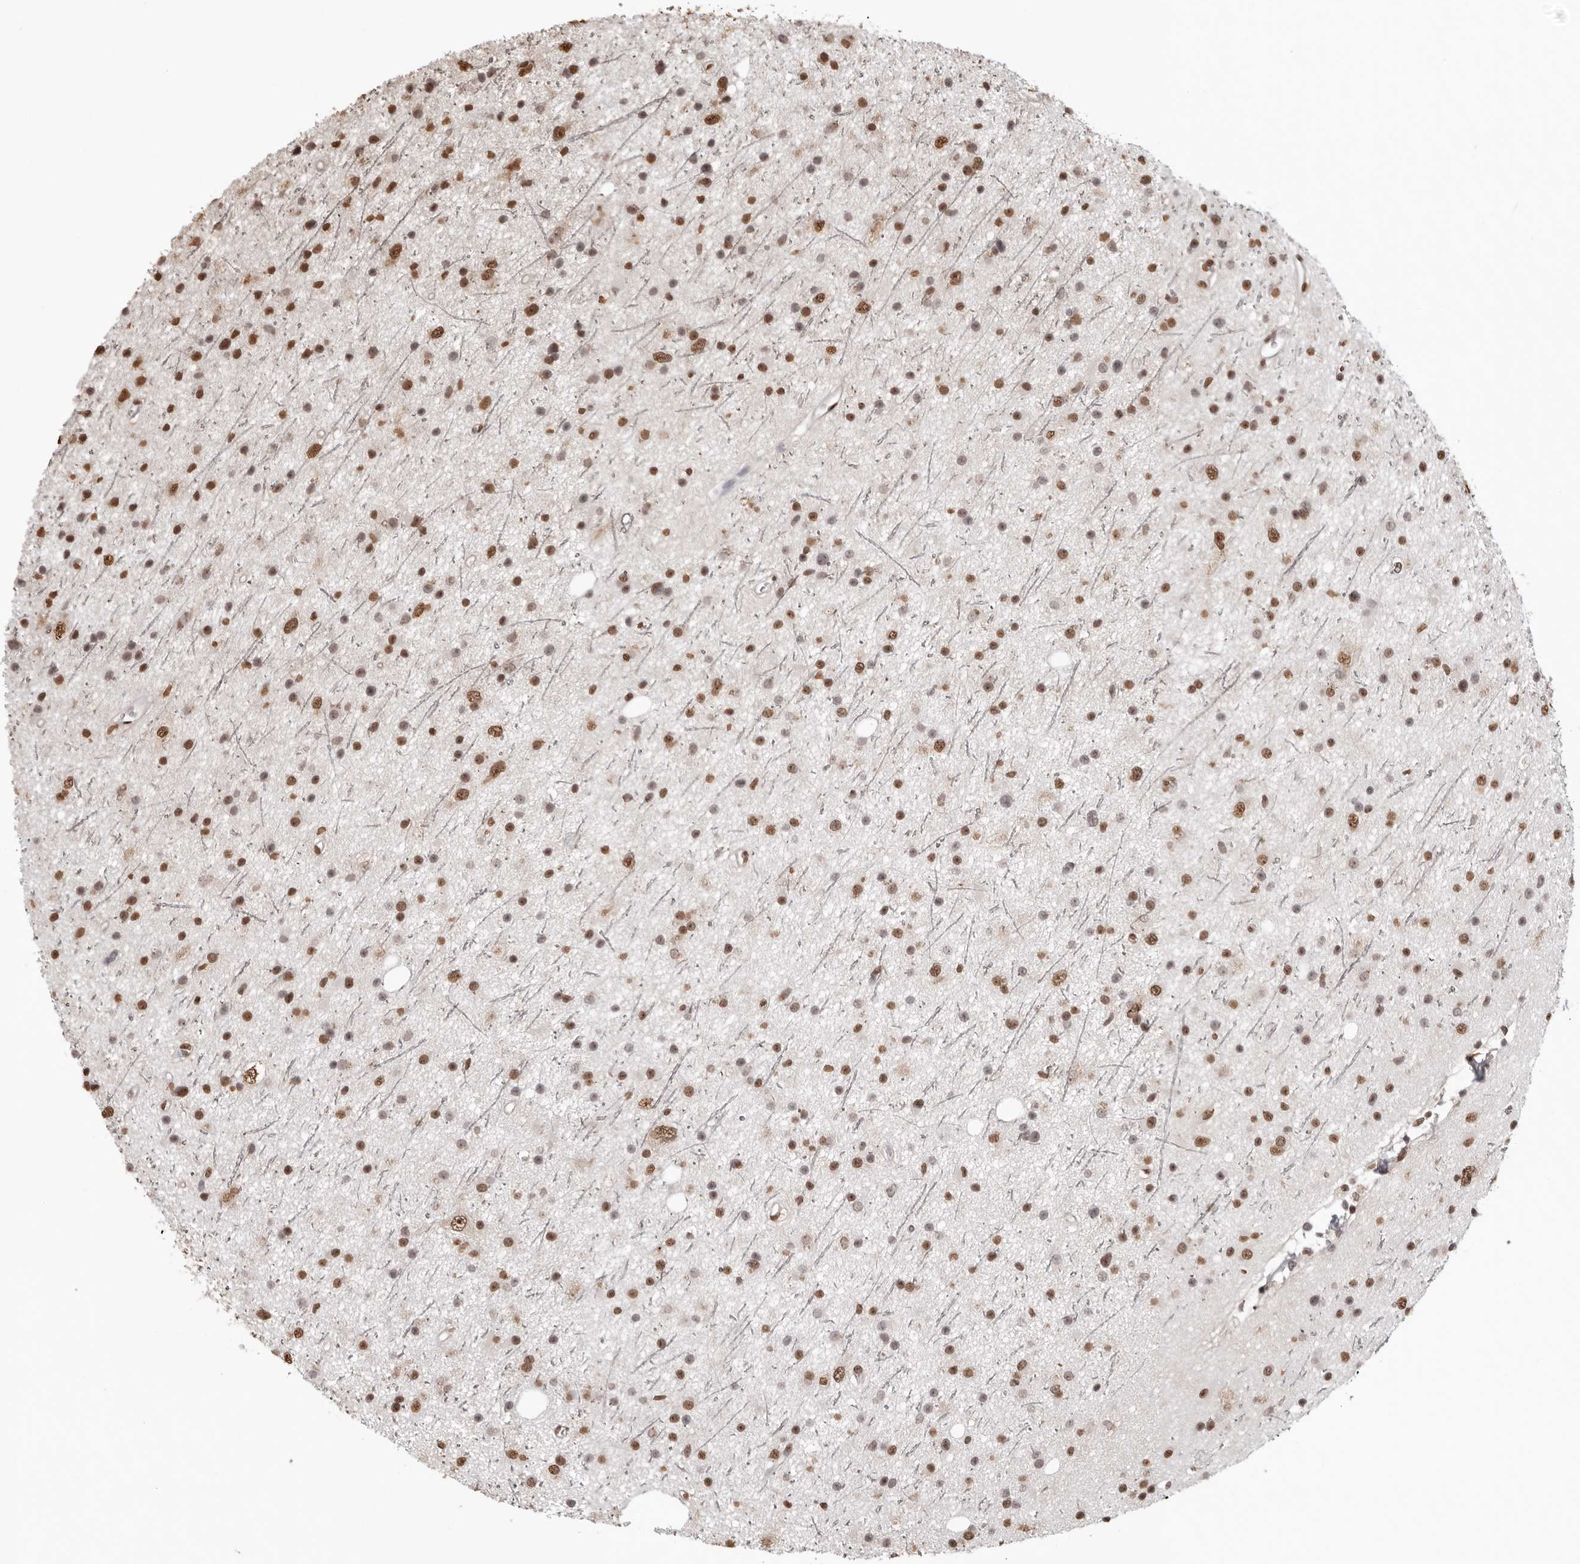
{"staining": {"intensity": "moderate", "quantity": ">75%", "location": "nuclear"}, "tissue": "glioma", "cell_type": "Tumor cells", "image_type": "cancer", "snomed": [{"axis": "morphology", "description": "Glioma, malignant, Low grade"}, {"axis": "topography", "description": "Cerebral cortex"}], "caption": "DAB immunohistochemical staining of human glioma shows moderate nuclear protein staining in about >75% of tumor cells.", "gene": "OLIG3", "patient": {"sex": "female", "age": 39}}